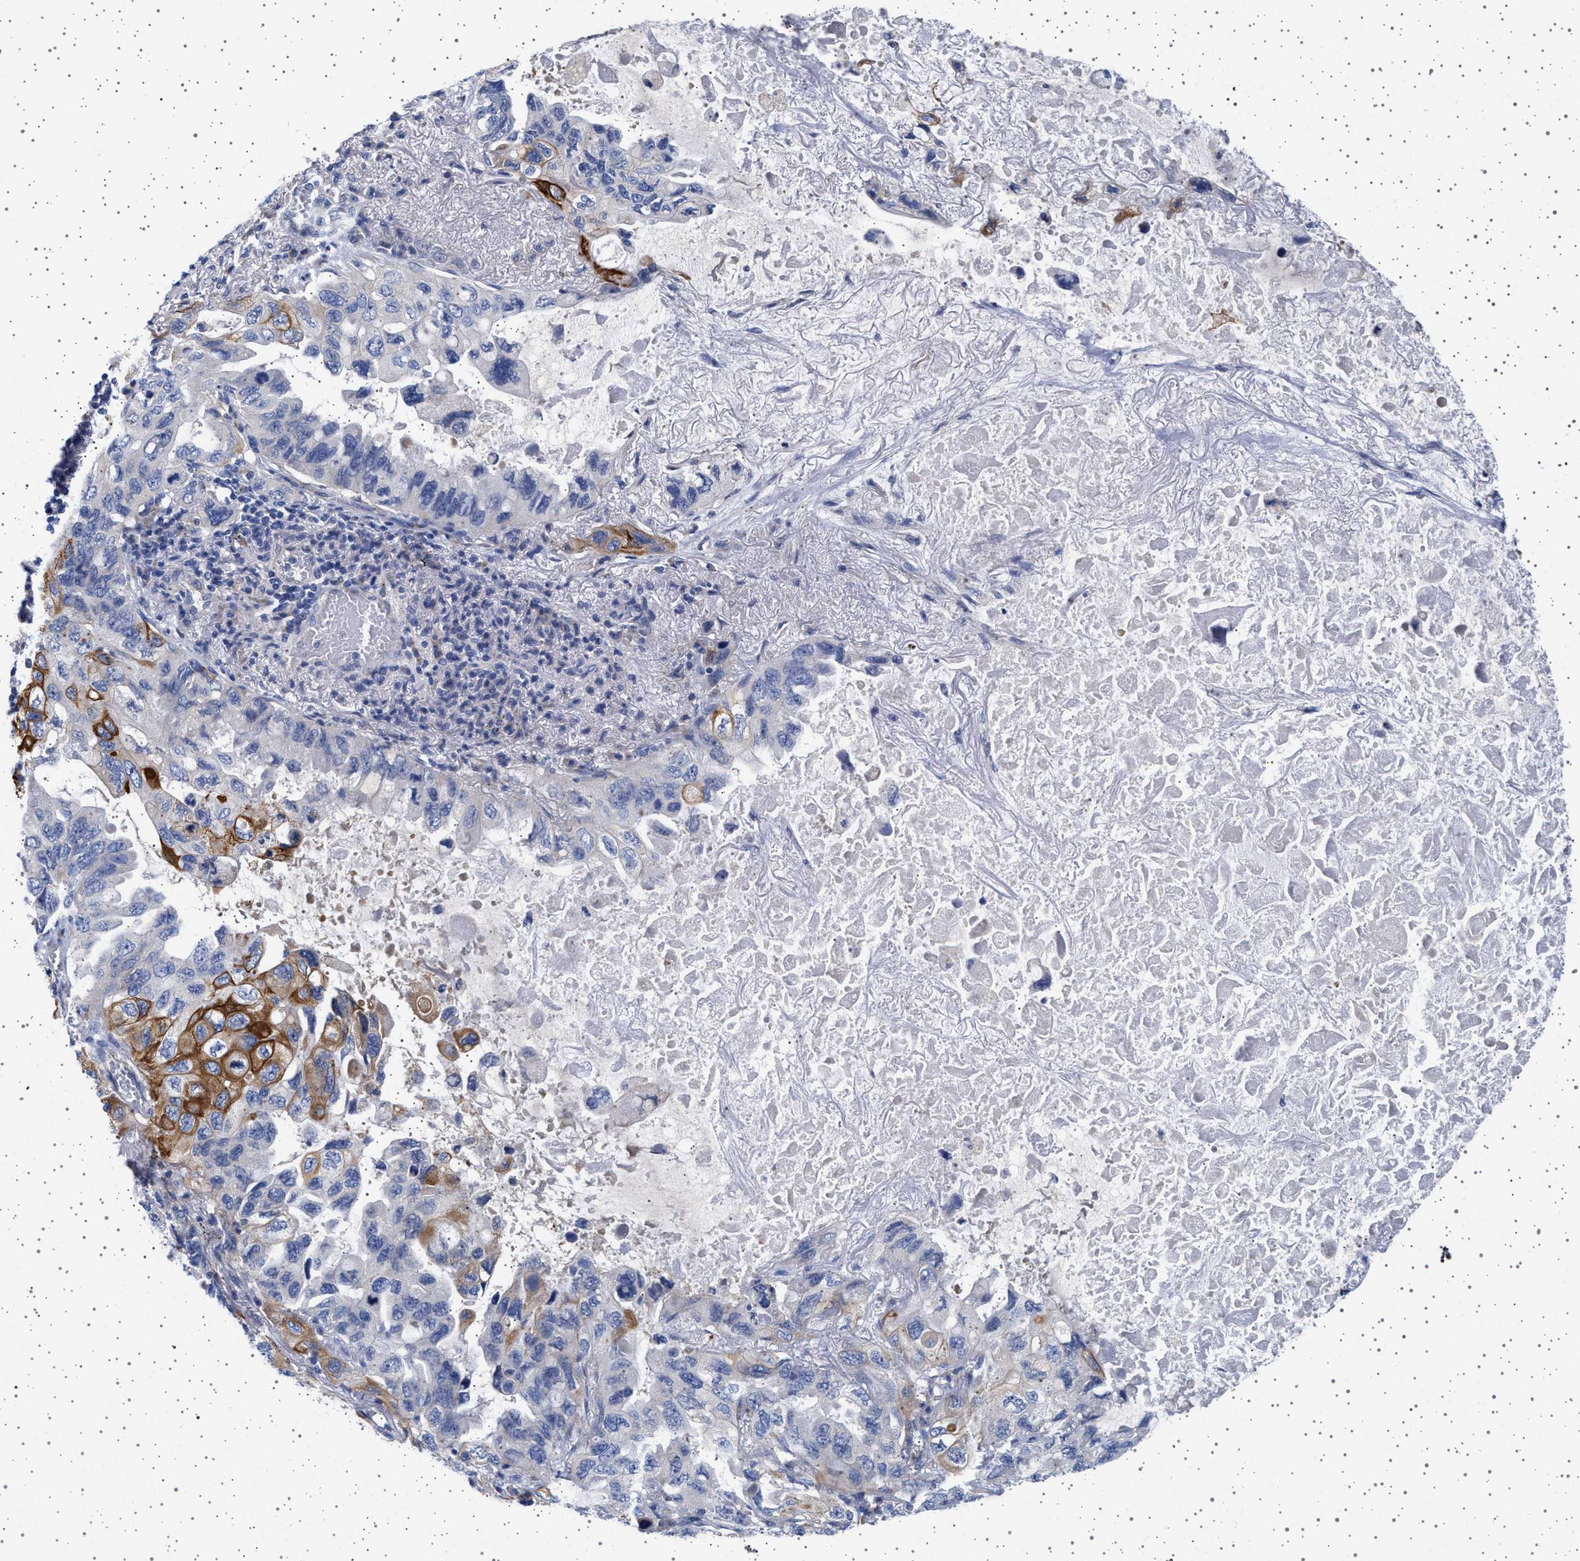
{"staining": {"intensity": "moderate", "quantity": "<25%", "location": "cytoplasmic/membranous"}, "tissue": "lung cancer", "cell_type": "Tumor cells", "image_type": "cancer", "snomed": [{"axis": "morphology", "description": "Squamous cell carcinoma, NOS"}, {"axis": "topography", "description": "Lung"}], "caption": "The histopathology image demonstrates a brown stain indicating the presence of a protein in the cytoplasmic/membranous of tumor cells in lung squamous cell carcinoma.", "gene": "TRMT10B", "patient": {"sex": "female", "age": 73}}